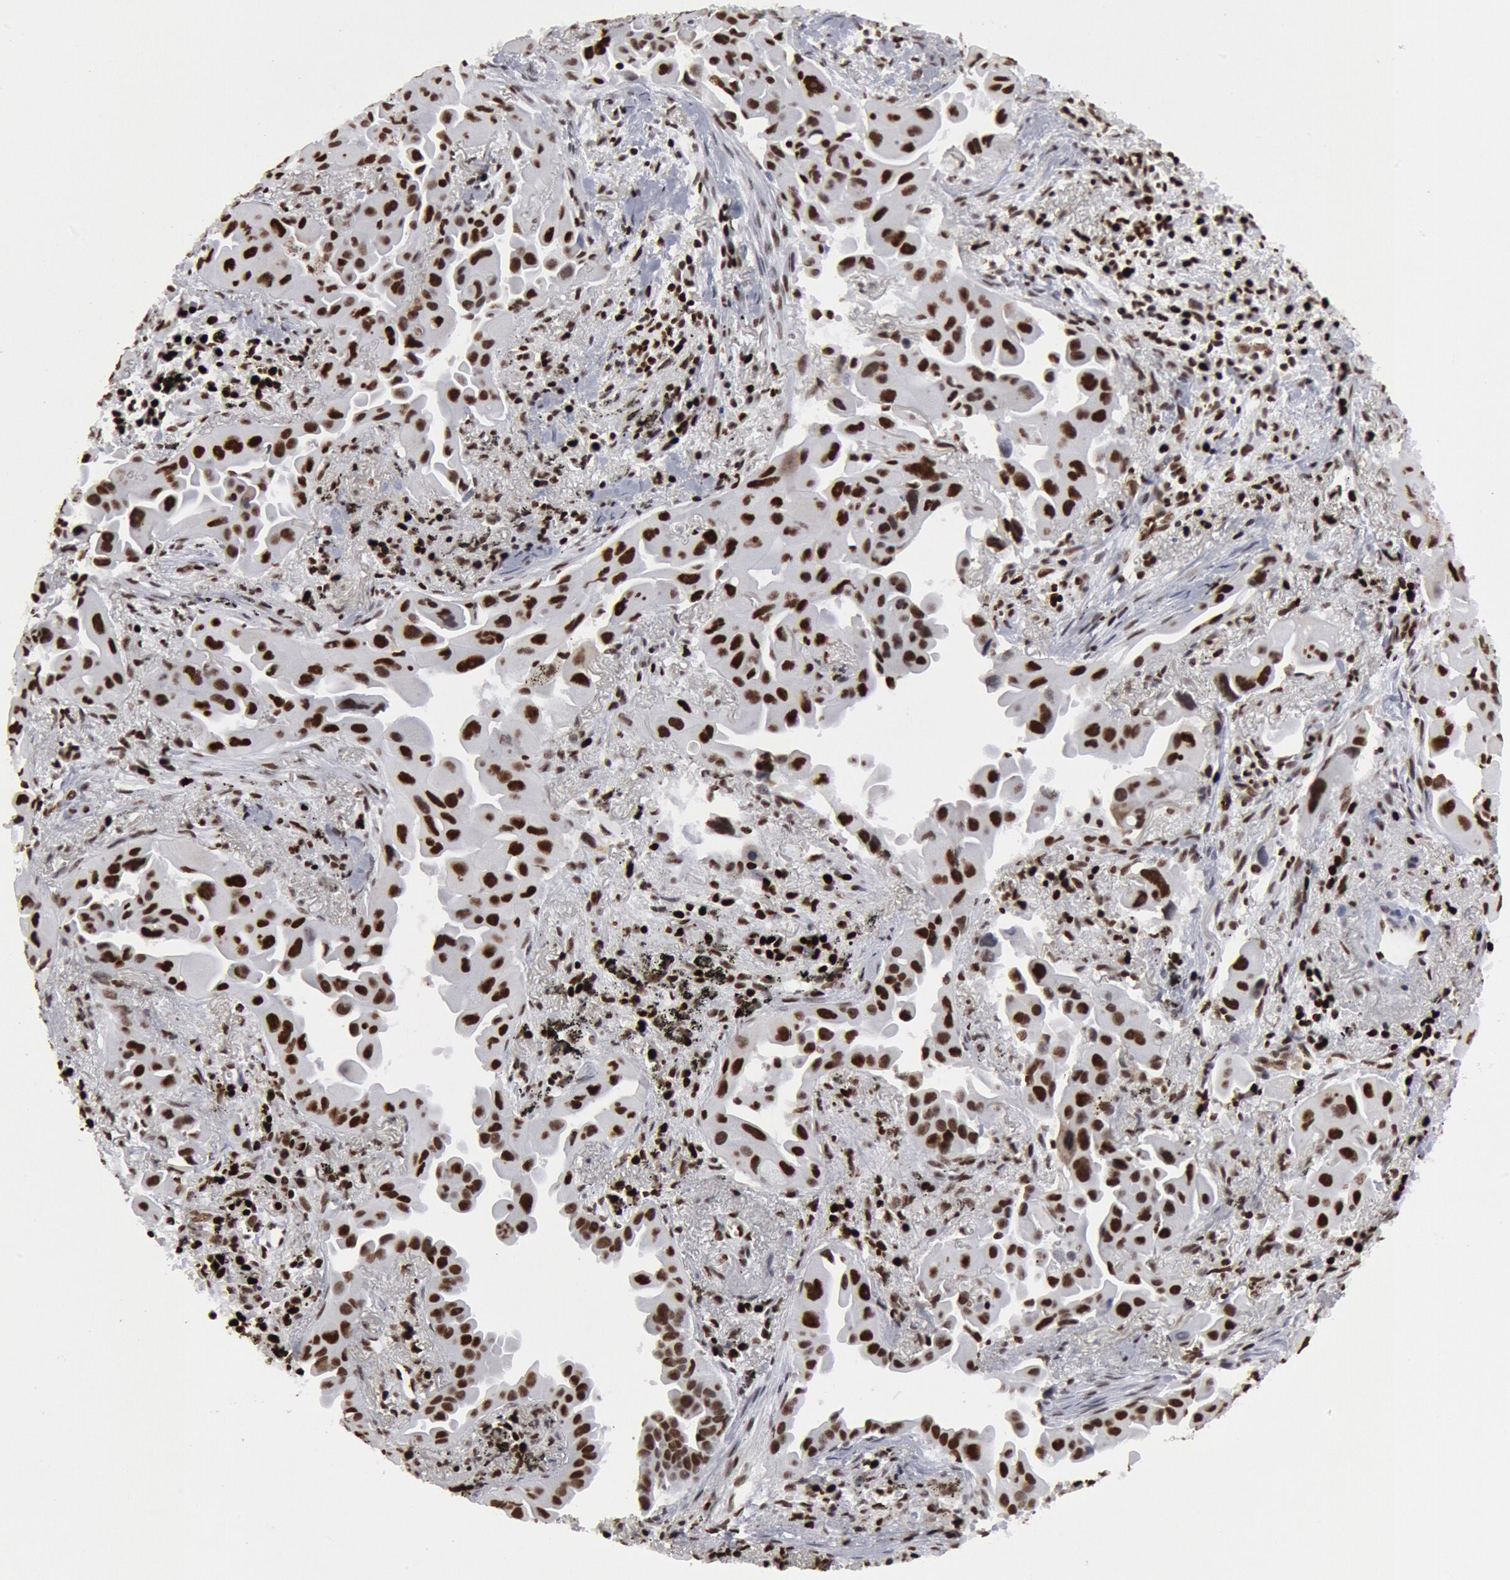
{"staining": {"intensity": "strong", "quantity": ">75%", "location": "nuclear"}, "tissue": "lung cancer", "cell_type": "Tumor cells", "image_type": "cancer", "snomed": [{"axis": "morphology", "description": "Adenocarcinoma, NOS"}, {"axis": "topography", "description": "Lung"}], "caption": "Lung cancer stained with a brown dye displays strong nuclear positive expression in approximately >75% of tumor cells.", "gene": "SUB1", "patient": {"sex": "male", "age": 68}}